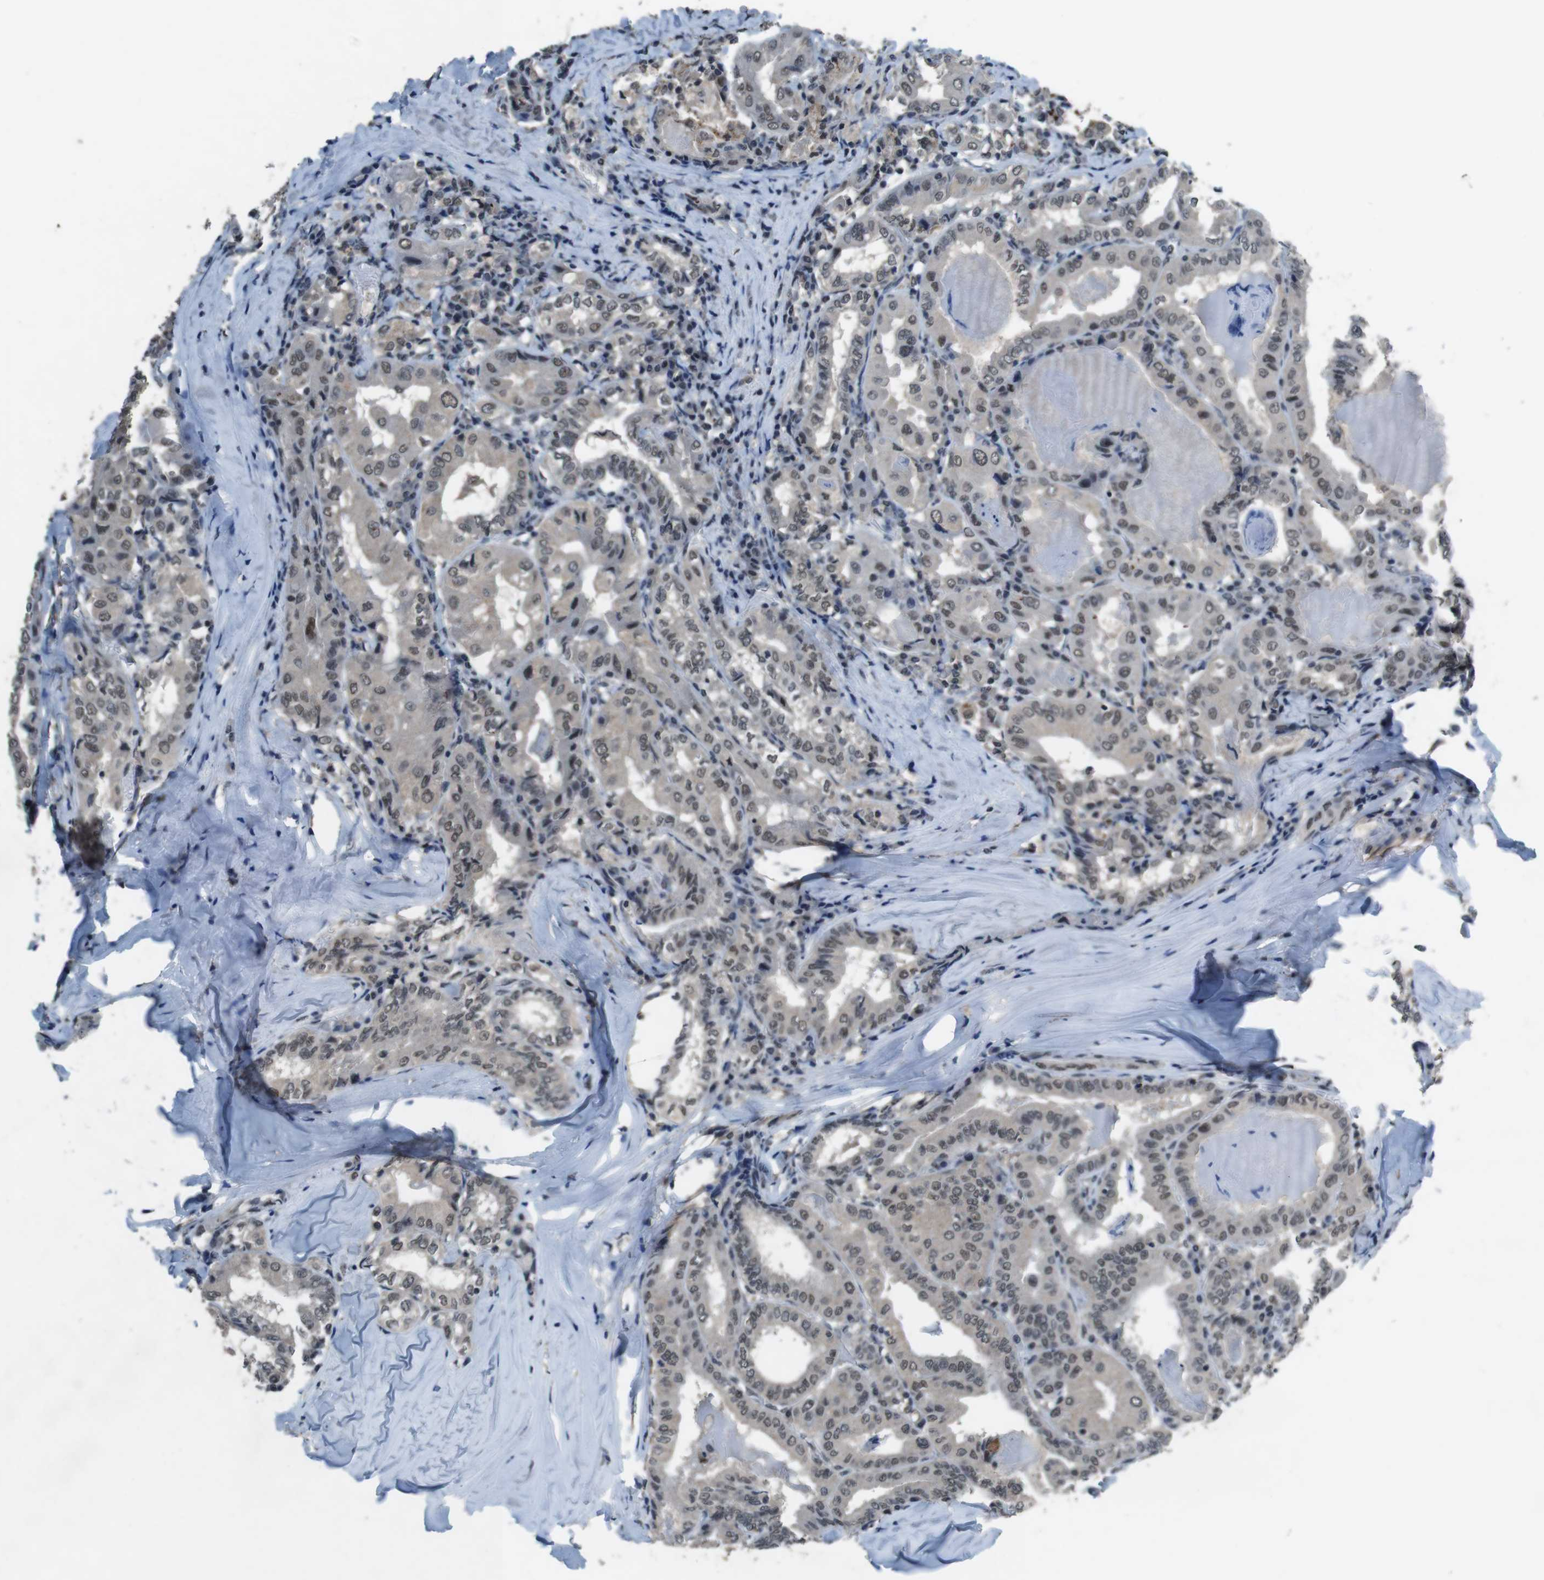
{"staining": {"intensity": "weak", "quantity": "25%-75%", "location": "cytoplasmic/membranous,nuclear"}, "tissue": "thyroid cancer", "cell_type": "Tumor cells", "image_type": "cancer", "snomed": [{"axis": "morphology", "description": "Papillary adenocarcinoma, NOS"}, {"axis": "topography", "description": "Thyroid gland"}], "caption": "Immunohistochemistry (IHC) photomicrograph of human thyroid cancer (papillary adenocarcinoma) stained for a protein (brown), which exhibits low levels of weak cytoplasmic/membranous and nuclear staining in approximately 25%-75% of tumor cells.", "gene": "USP7", "patient": {"sex": "female", "age": 42}}